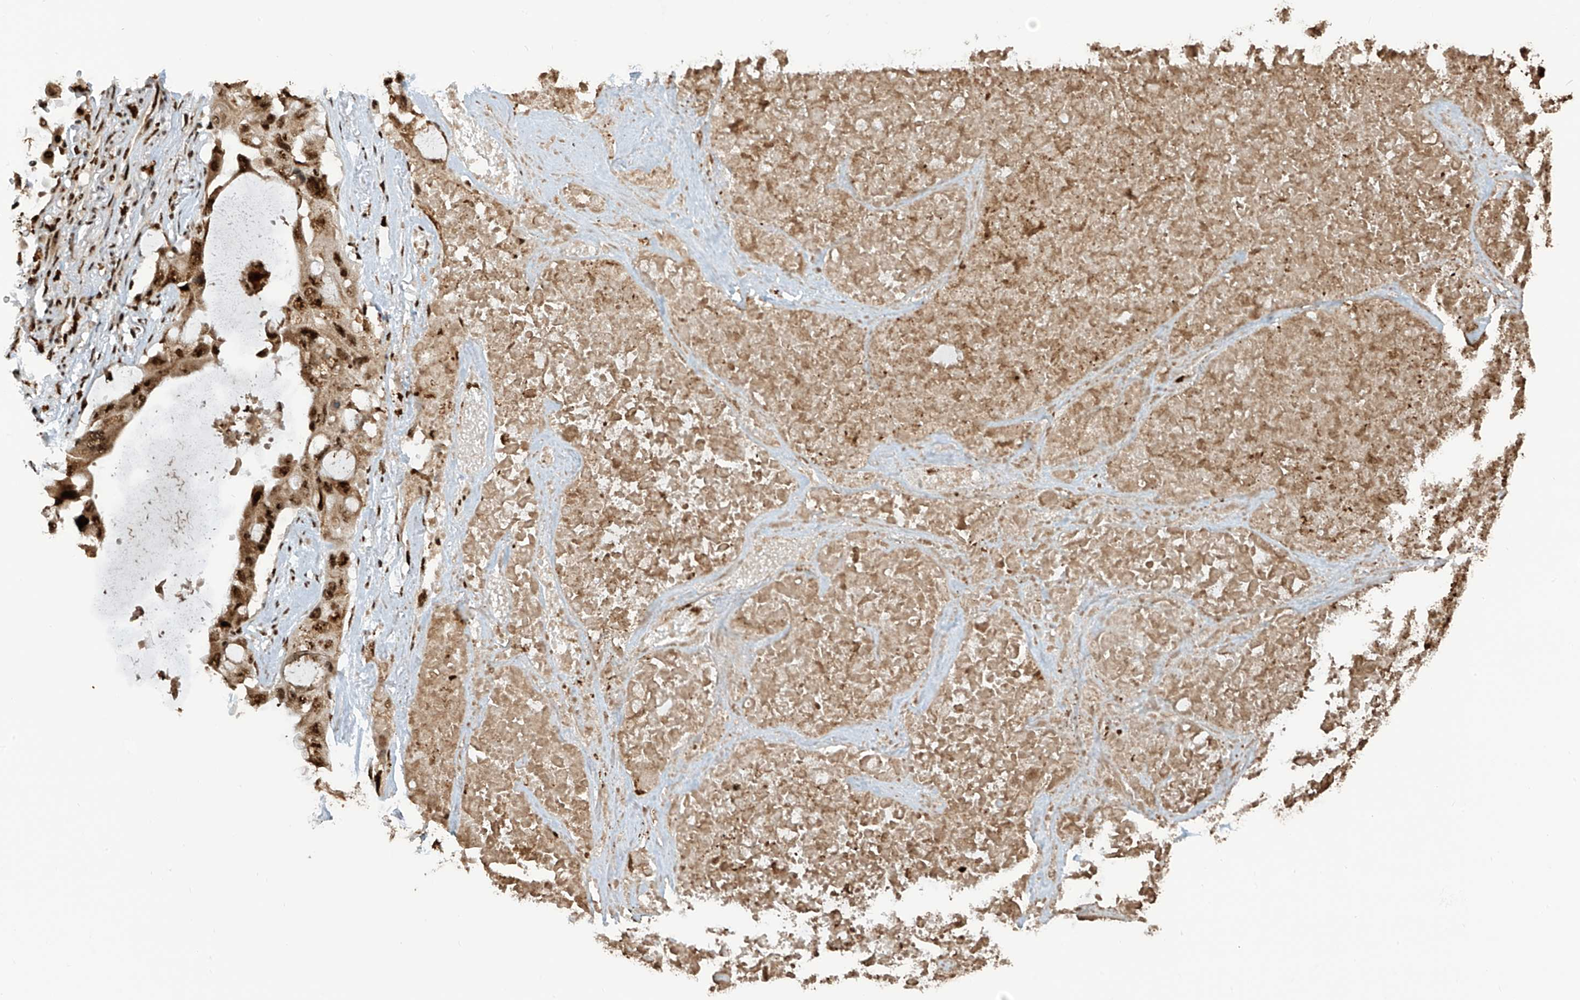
{"staining": {"intensity": "strong", "quantity": ">75%", "location": "cytoplasmic/membranous,nuclear"}, "tissue": "lung cancer", "cell_type": "Tumor cells", "image_type": "cancer", "snomed": [{"axis": "morphology", "description": "Squamous cell carcinoma, NOS"}, {"axis": "topography", "description": "Lung"}], "caption": "Protein staining of squamous cell carcinoma (lung) tissue demonstrates strong cytoplasmic/membranous and nuclear expression in about >75% of tumor cells. (DAB IHC, brown staining for protein, blue staining for nuclei).", "gene": "LBH", "patient": {"sex": "female", "age": 73}}